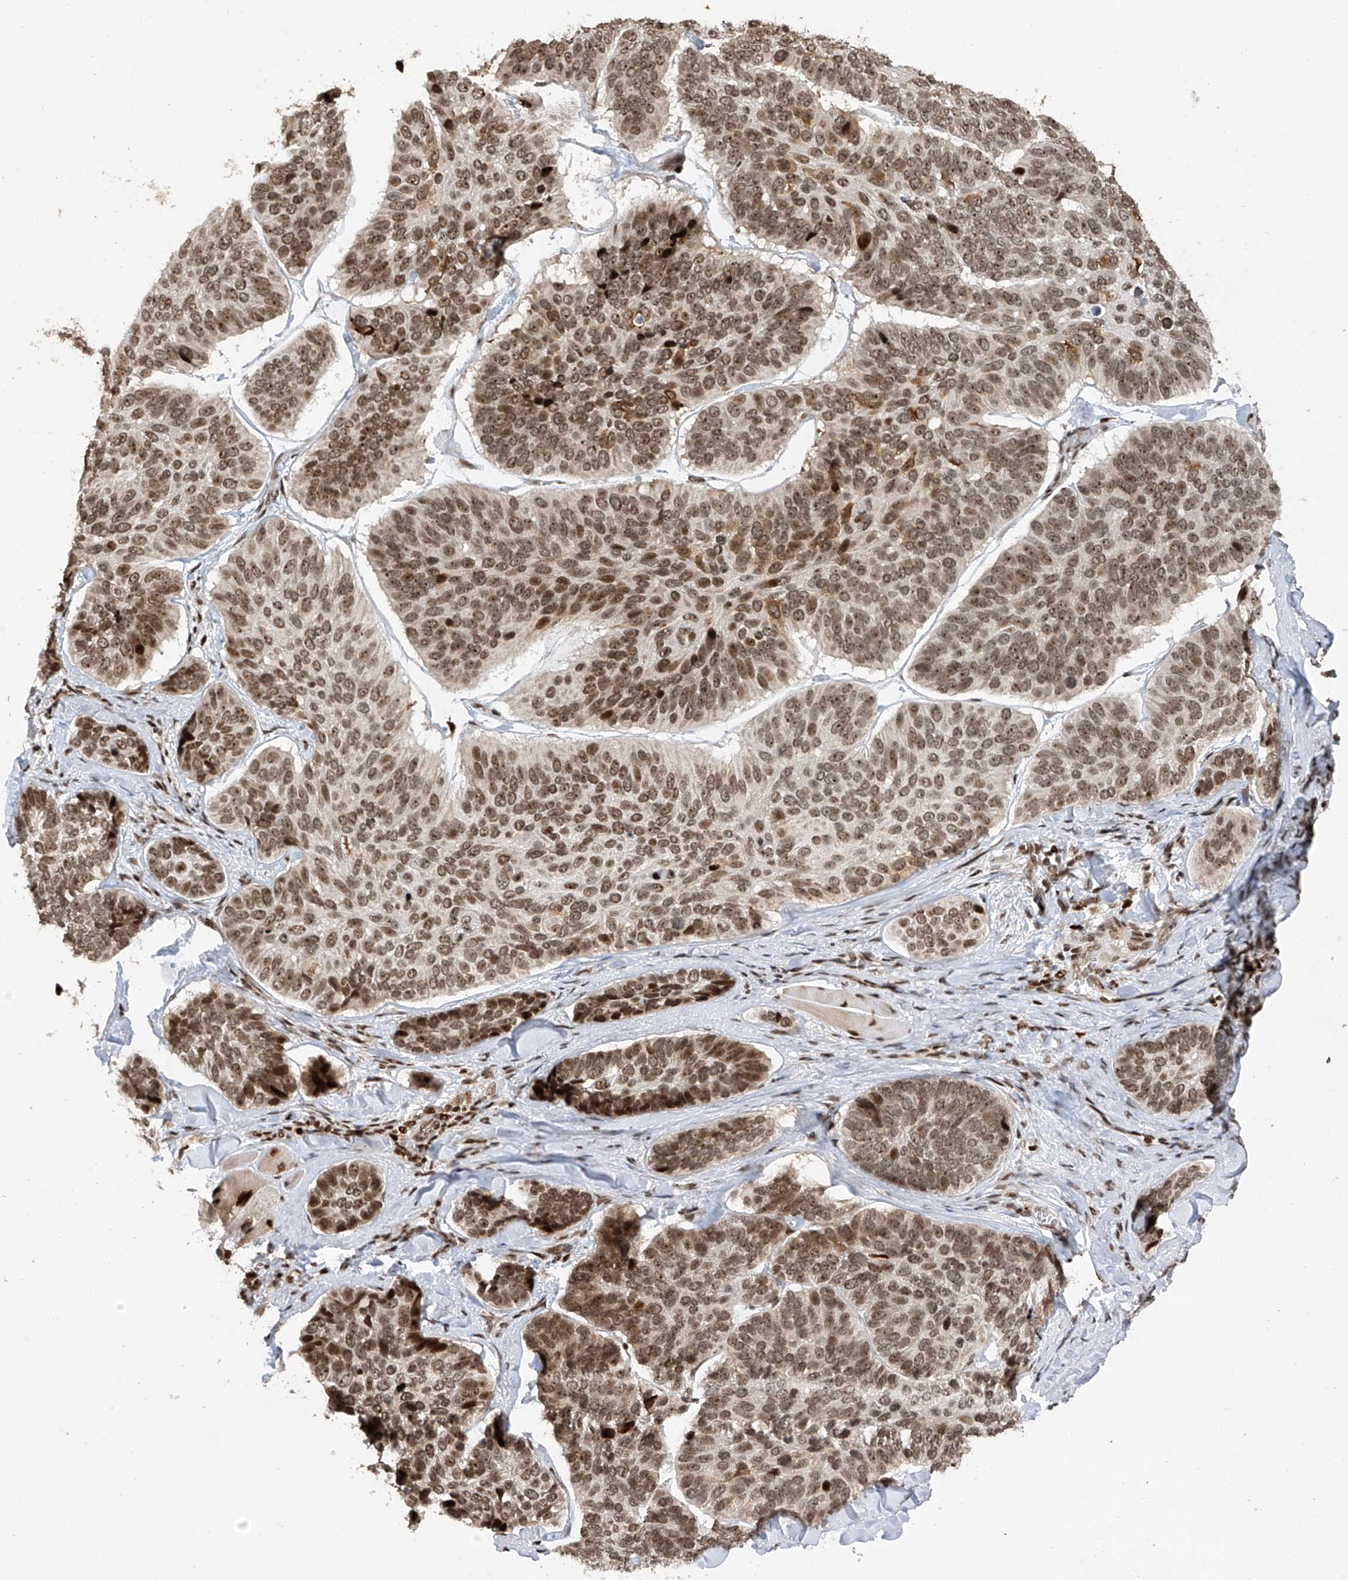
{"staining": {"intensity": "moderate", "quantity": ">75%", "location": "nuclear"}, "tissue": "skin cancer", "cell_type": "Tumor cells", "image_type": "cancer", "snomed": [{"axis": "morphology", "description": "Basal cell carcinoma"}, {"axis": "topography", "description": "Skin"}], "caption": "Skin cancer stained with a brown dye demonstrates moderate nuclear positive positivity in about >75% of tumor cells.", "gene": "PAK1IP1", "patient": {"sex": "male", "age": 62}}